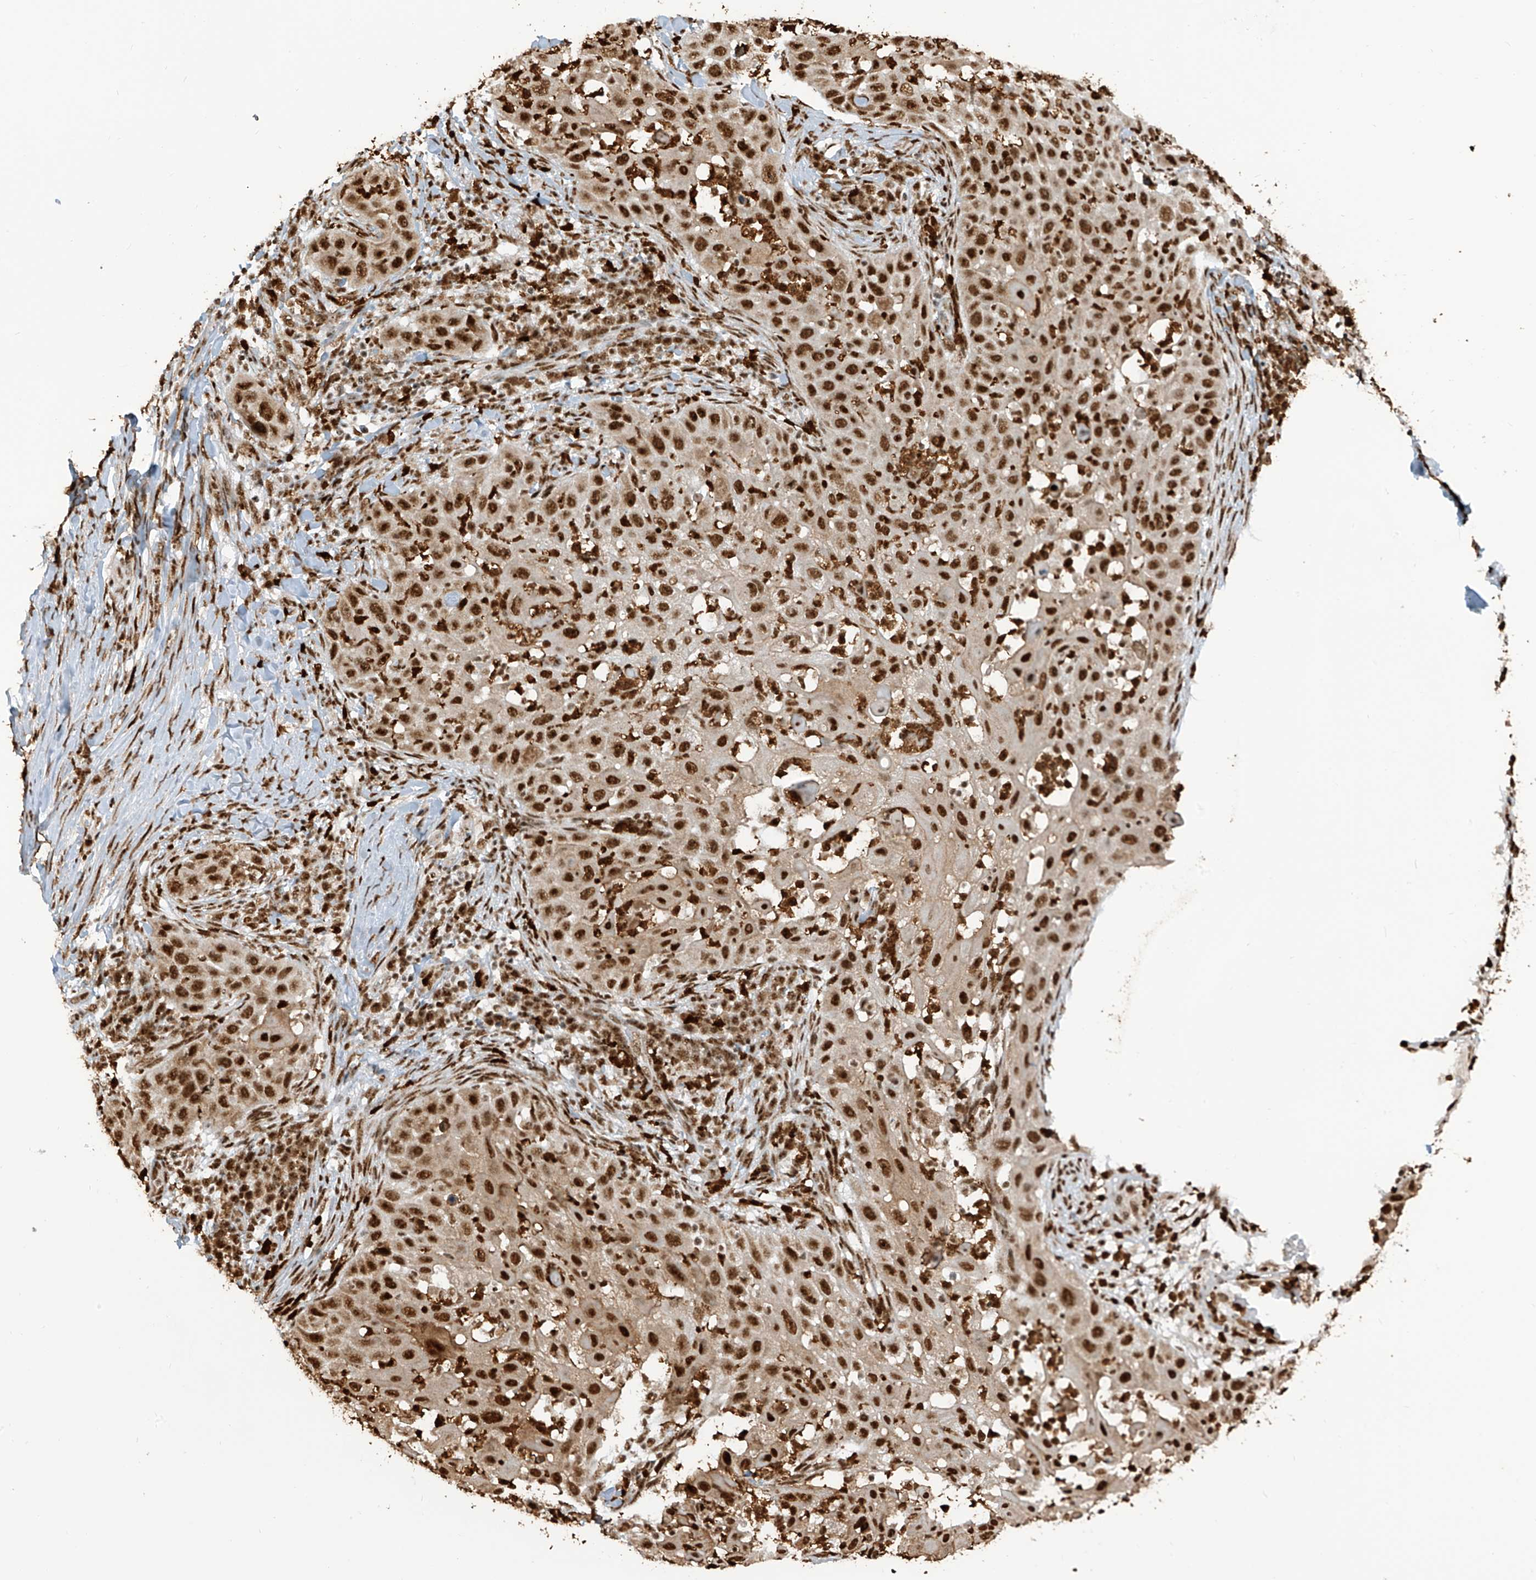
{"staining": {"intensity": "strong", "quantity": ">75%", "location": "nuclear"}, "tissue": "skin cancer", "cell_type": "Tumor cells", "image_type": "cancer", "snomed": [{"axis": "morphology", "description": "Squamous cell carcinoma, NOS"}, {"axis": "topography", "description": "Skin"}], "caption": "A brown stain shows strong nuclear positivity of a protein in skin cancer tumor cells.", "gene": "LBH", "patient": {"sex": "female", "age": 44}}